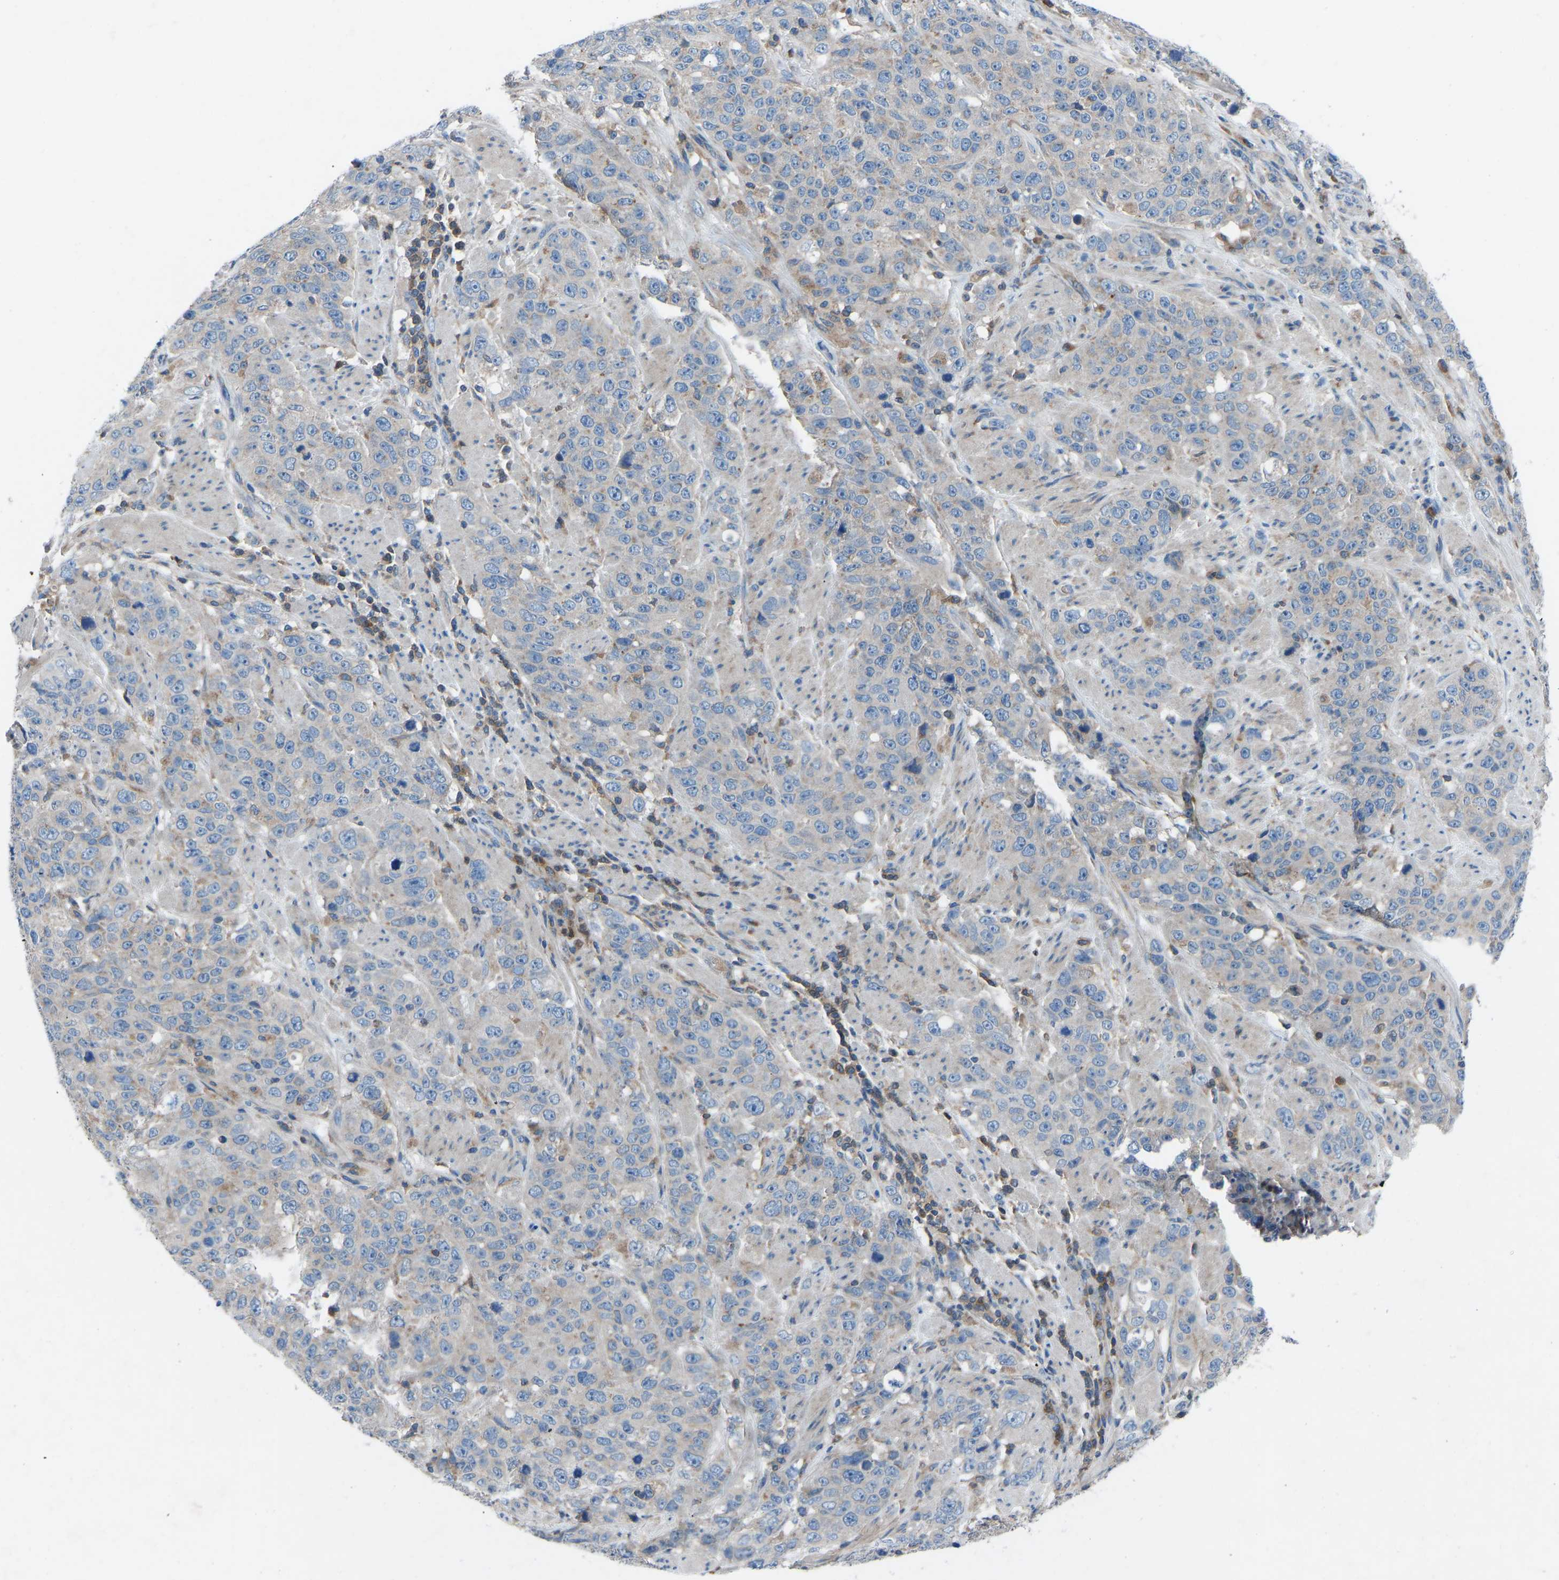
{"staining": {"intensity": "weak", "quantity": "<25%", "location": "cytoplasmic/membranous"}, "tissue": "stomach cancer", "cell_type": "Tumor cells", "image_type": "cancer", "snomed": [{"axis": "morphology", "description": "Adenocarcinoma, NOS"}, {"axis": "topography", "description": "Stomach"}], "caption": "A micrograph of stomach adenocarcinoma stained for a protein demonstrates no brown staining in tumor cells. (IHC, brightfield microscopy, high magnification).", "gene": "GRK6", "patient": {"sex": "male", "age": 48}}